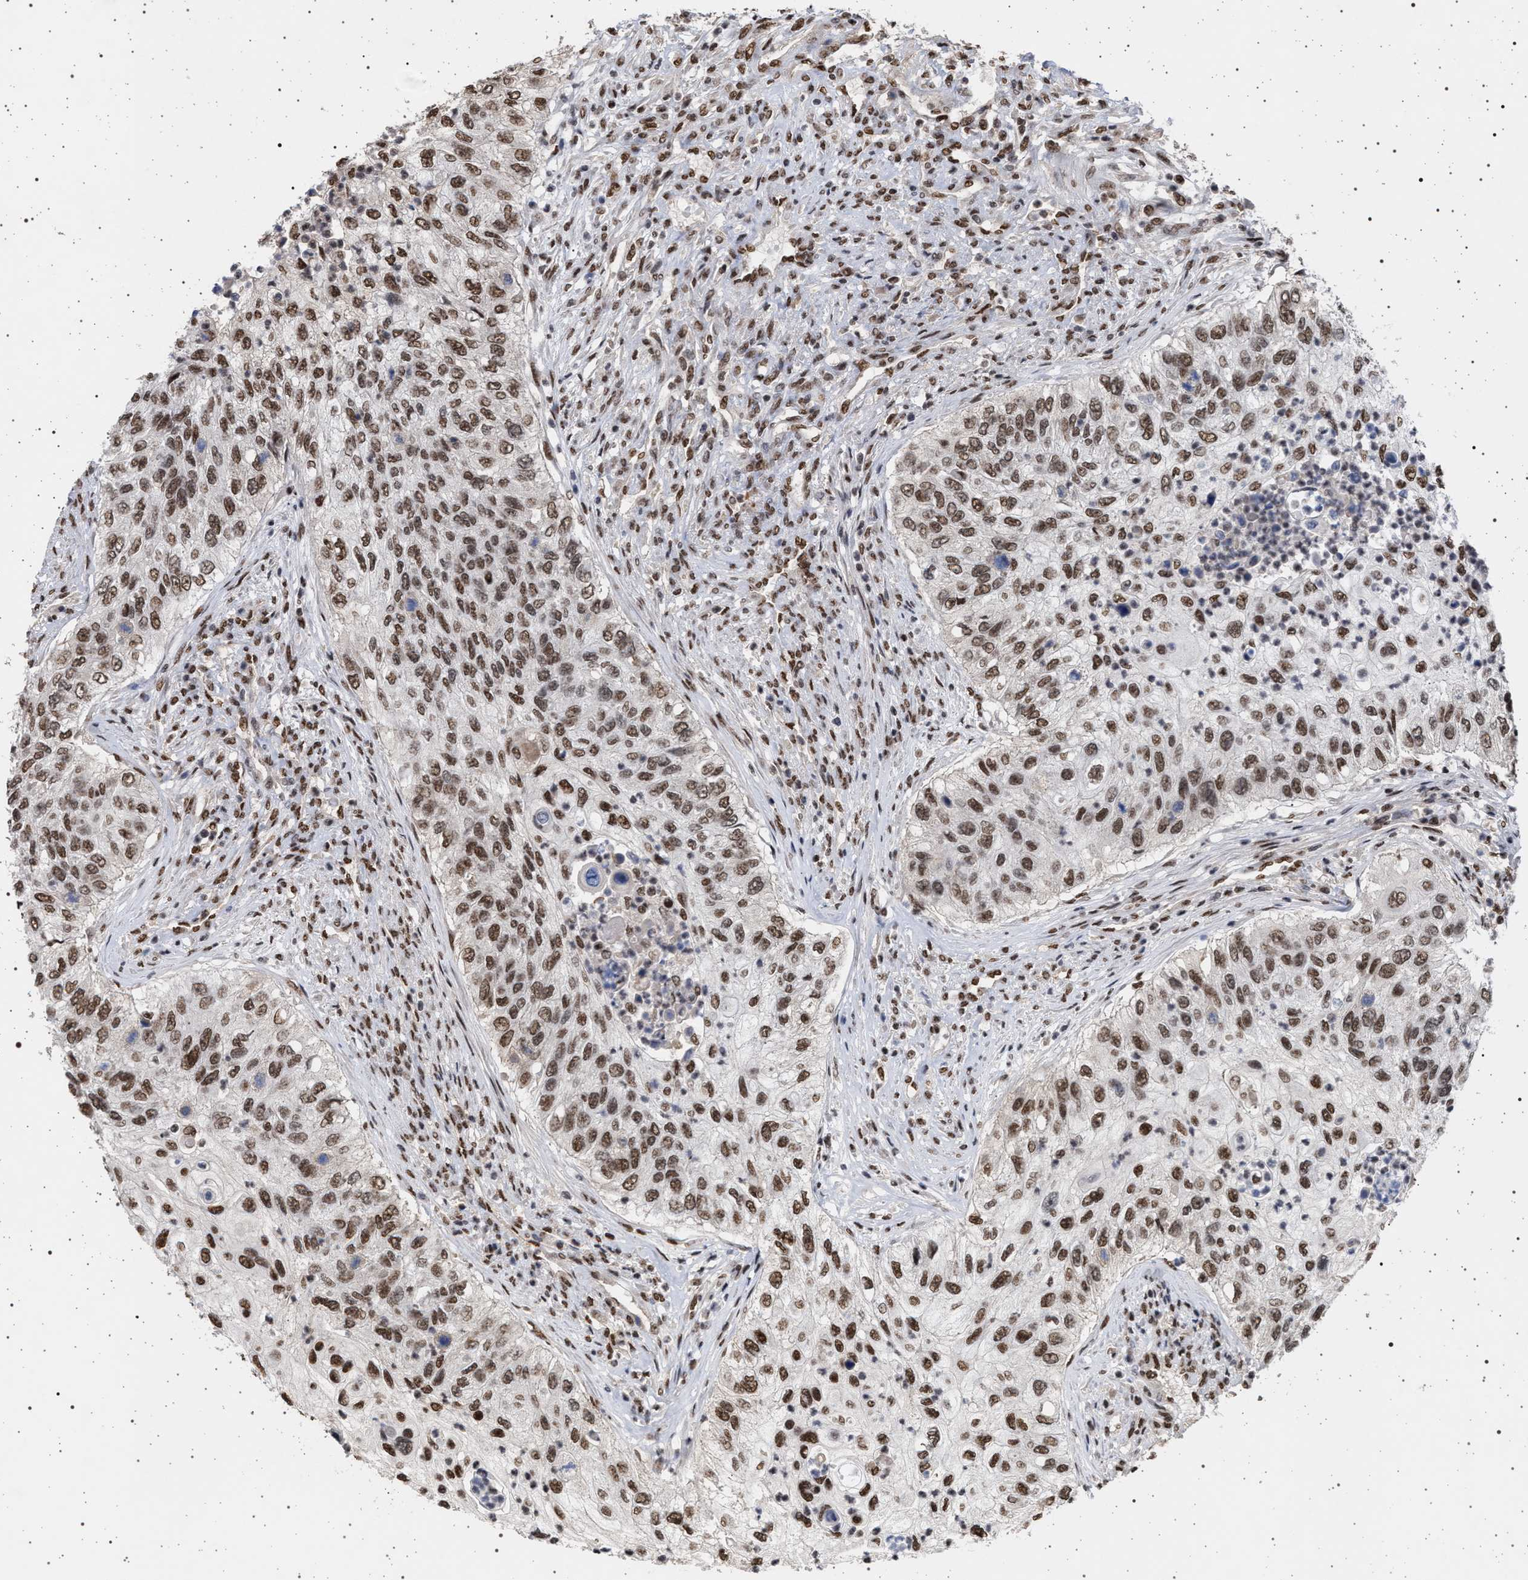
{"staining": {"intensity": "moderate", "quantity": ">75%", "location": "nuclear"}, "tissue": "urothelial cancer", "cell_type": "Tumor cells", "image_type": "cancer", "snomed": [{"axis": "morphology", "description": "Urothelial carcinoma, High grade"}, {"axis": "topography", "description": "Urinary bladder"}], "caption": "The immunohistochemical stain highlights moderate nuclear expression in tumor cells of urothelial cancer tissue. (IHC, brightfield microscopy, high magnification).", "gene": "PHF12", "patient": {"sex": "female", "age": 60}}